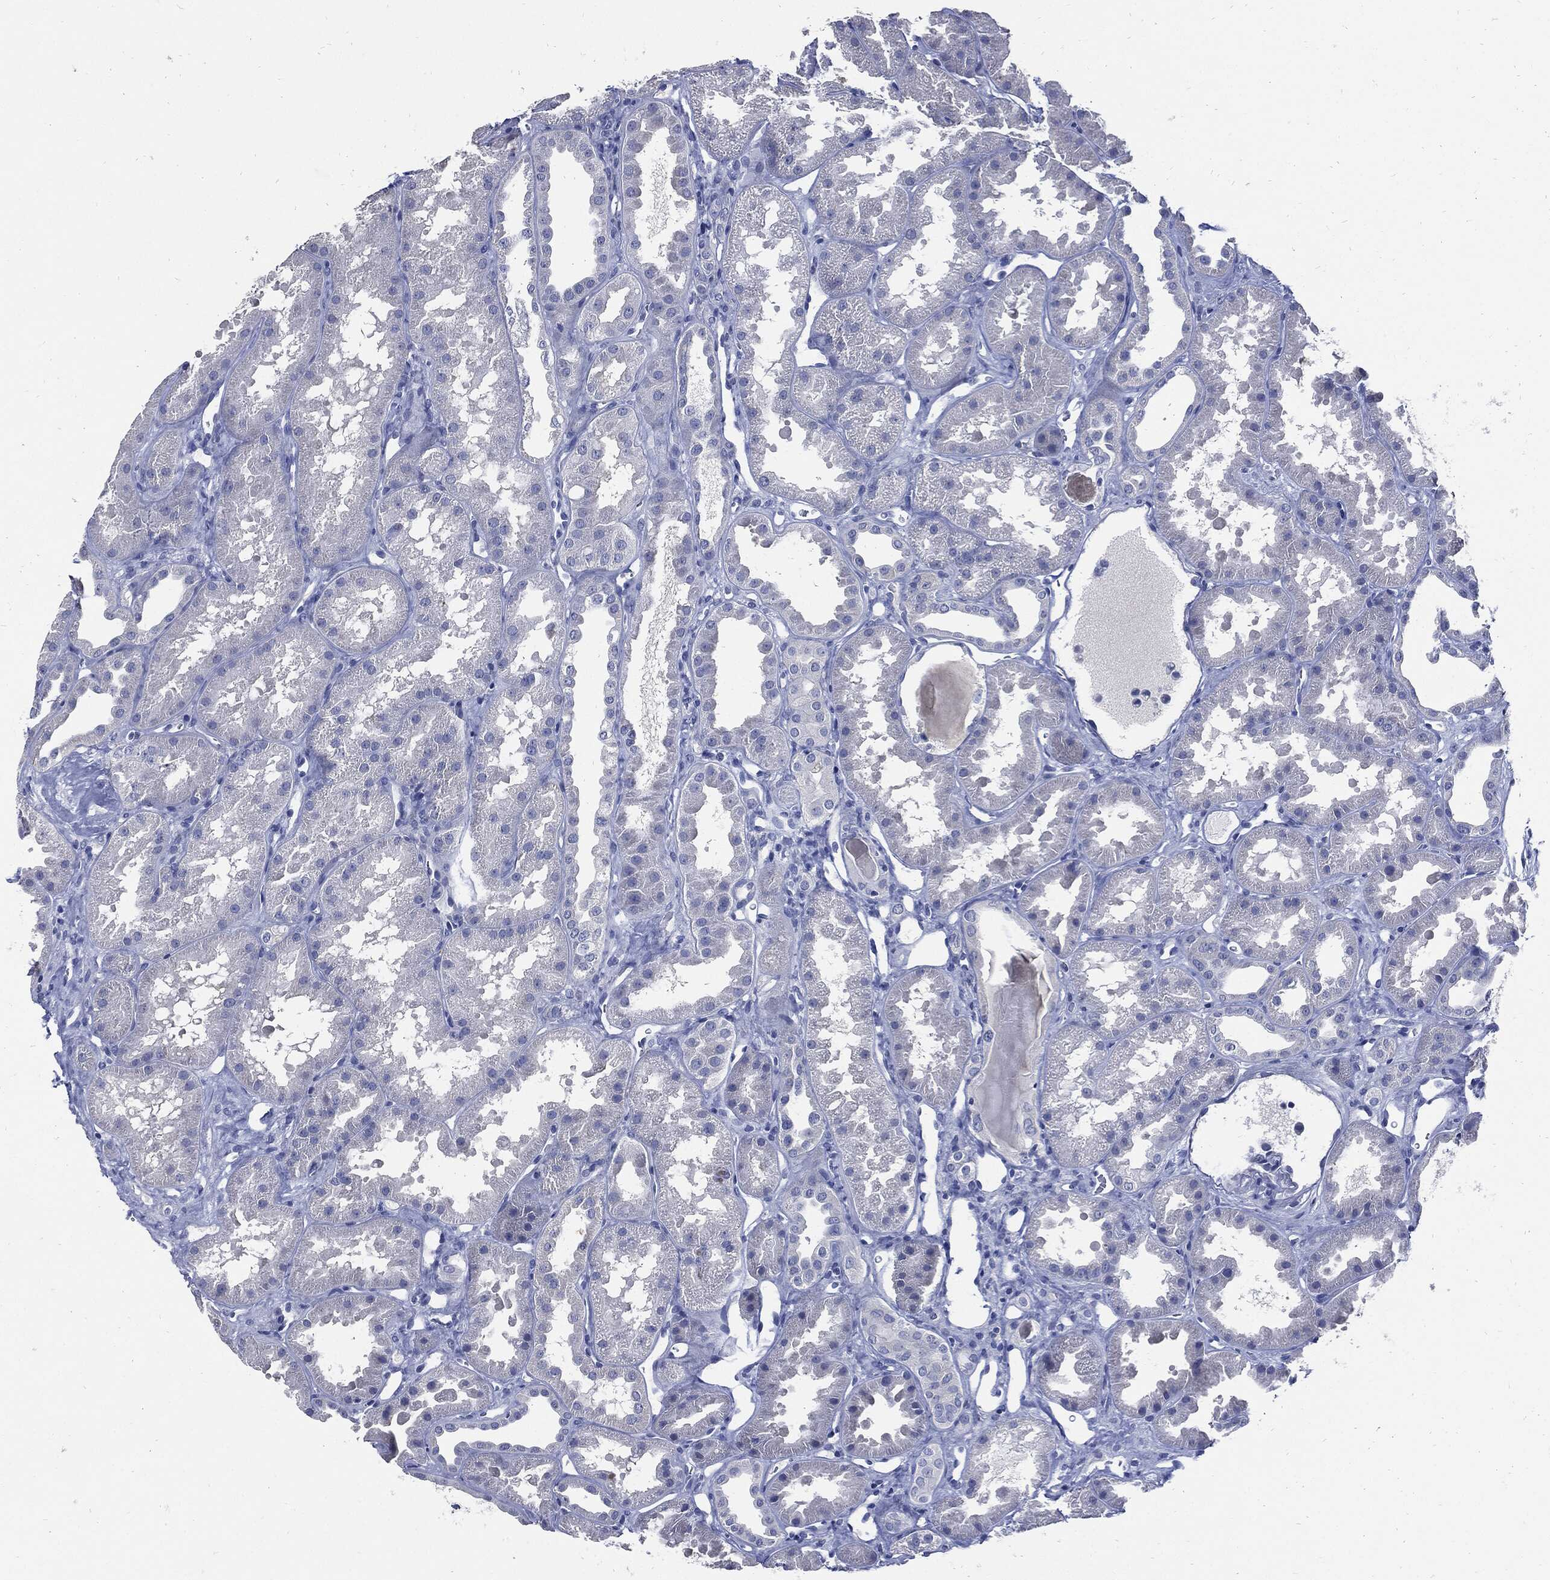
{"staining": {"intensity": "negative", "quantity": "none", "location": "none"}, "tissue": "kidney", "cell_type": "Cells in glomeruli", "image_type": "normal", "snomed": [{"axis": "morphology", "description": "Normal tissue, NOS"}, {"axis": "topography", "description": "Kidney"}], "caption": "Kidney stained for a protein using IHC exhibits no positivity cells in glomeruli.", "gene": "CPE", "patient": {"sex": "male", "age": 61}}